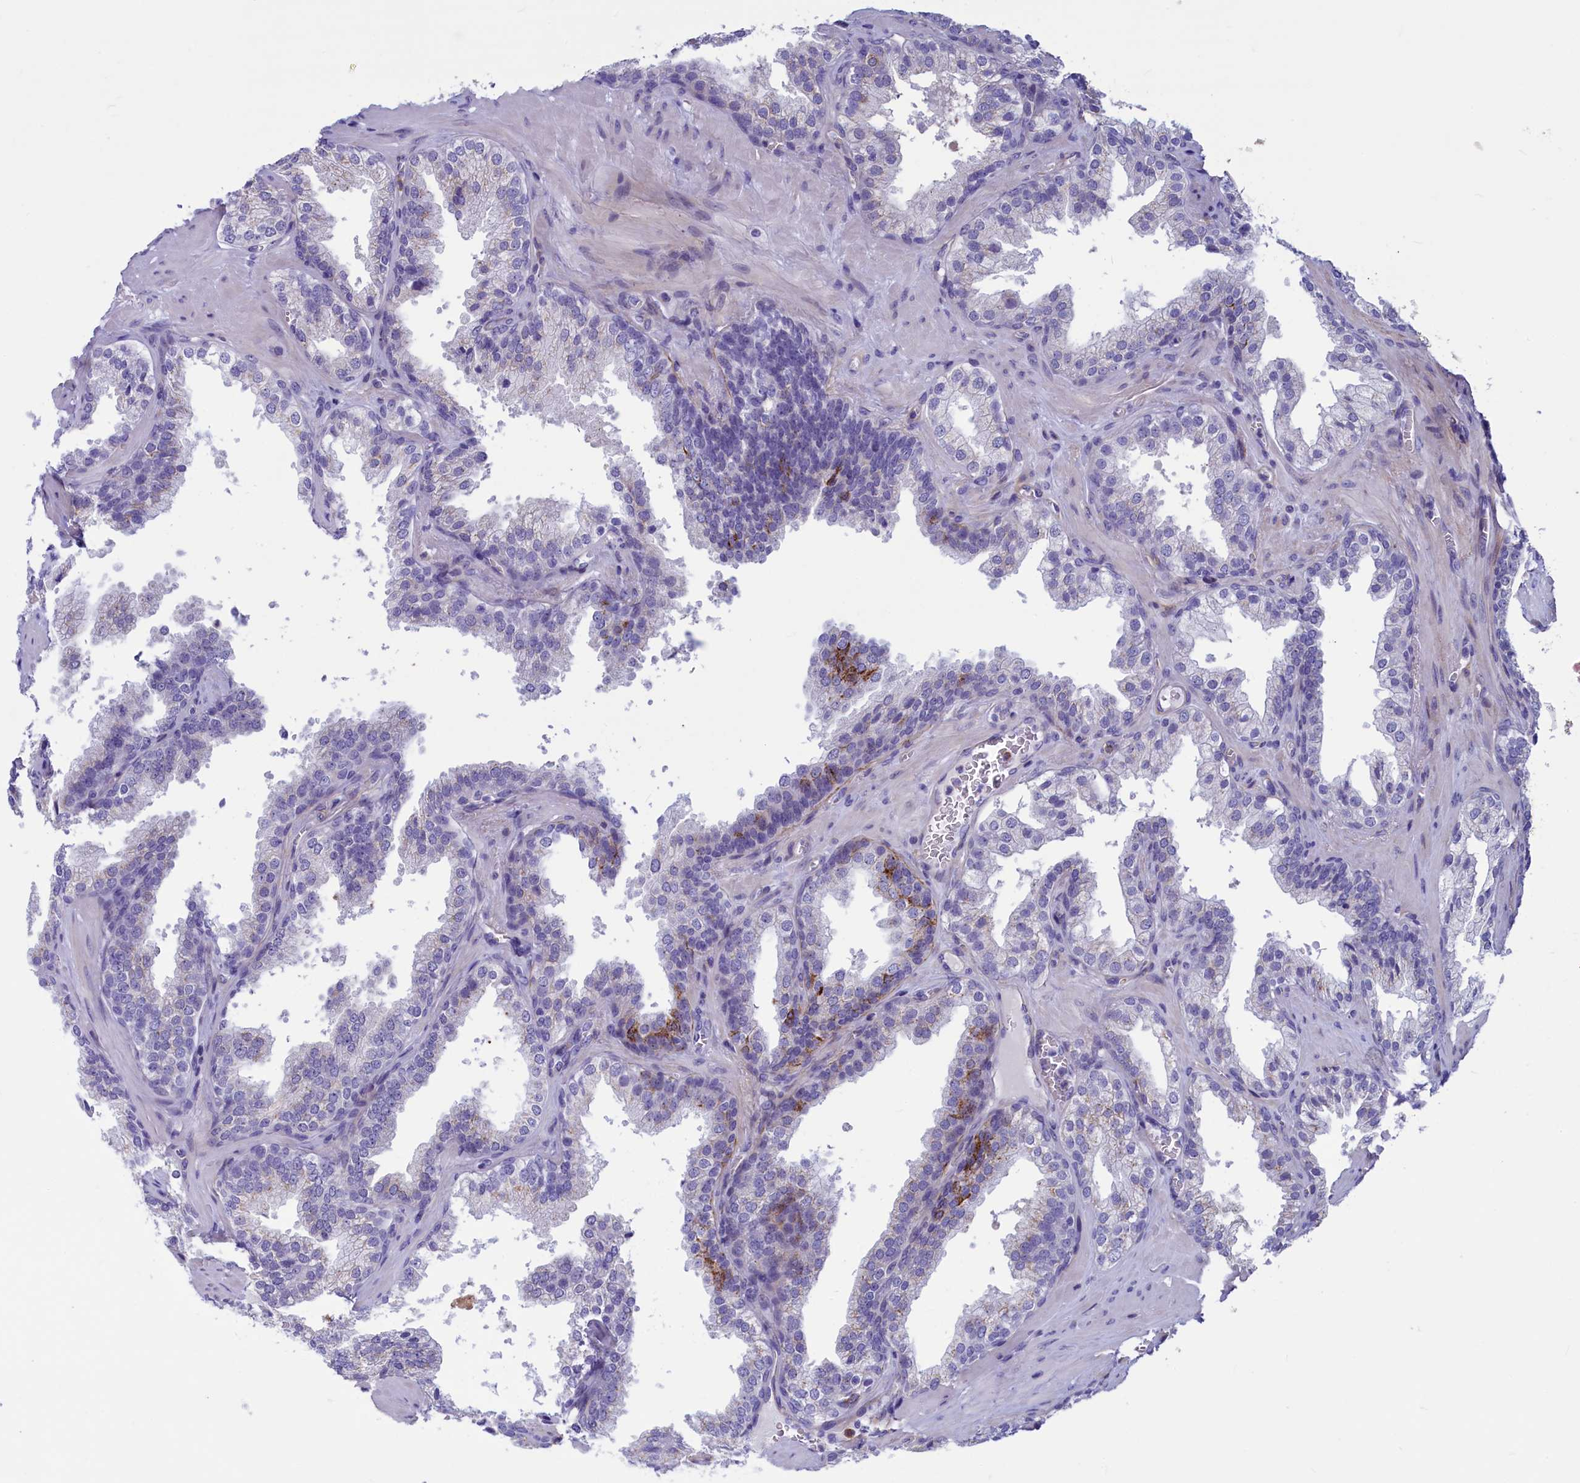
{"staining": {"intensity": "negative", "quantity": "none", "location": "none"}, "tissue": "prostate cancer", "cell_type": "Tumor cells", "image_type": "cancer", "snomed": [{"axis": "morphology", "description": "Adenocarcinoma, High grade"}, {"axis": "topography", "description": "Prostate"}], "caption": "Photomicrograph shows no significant protein expression in tumor cells of prostate adenocarcinoma (high-grade).", "gene": "LOXL1", "patient": {"sex": "male", "age": 63}}